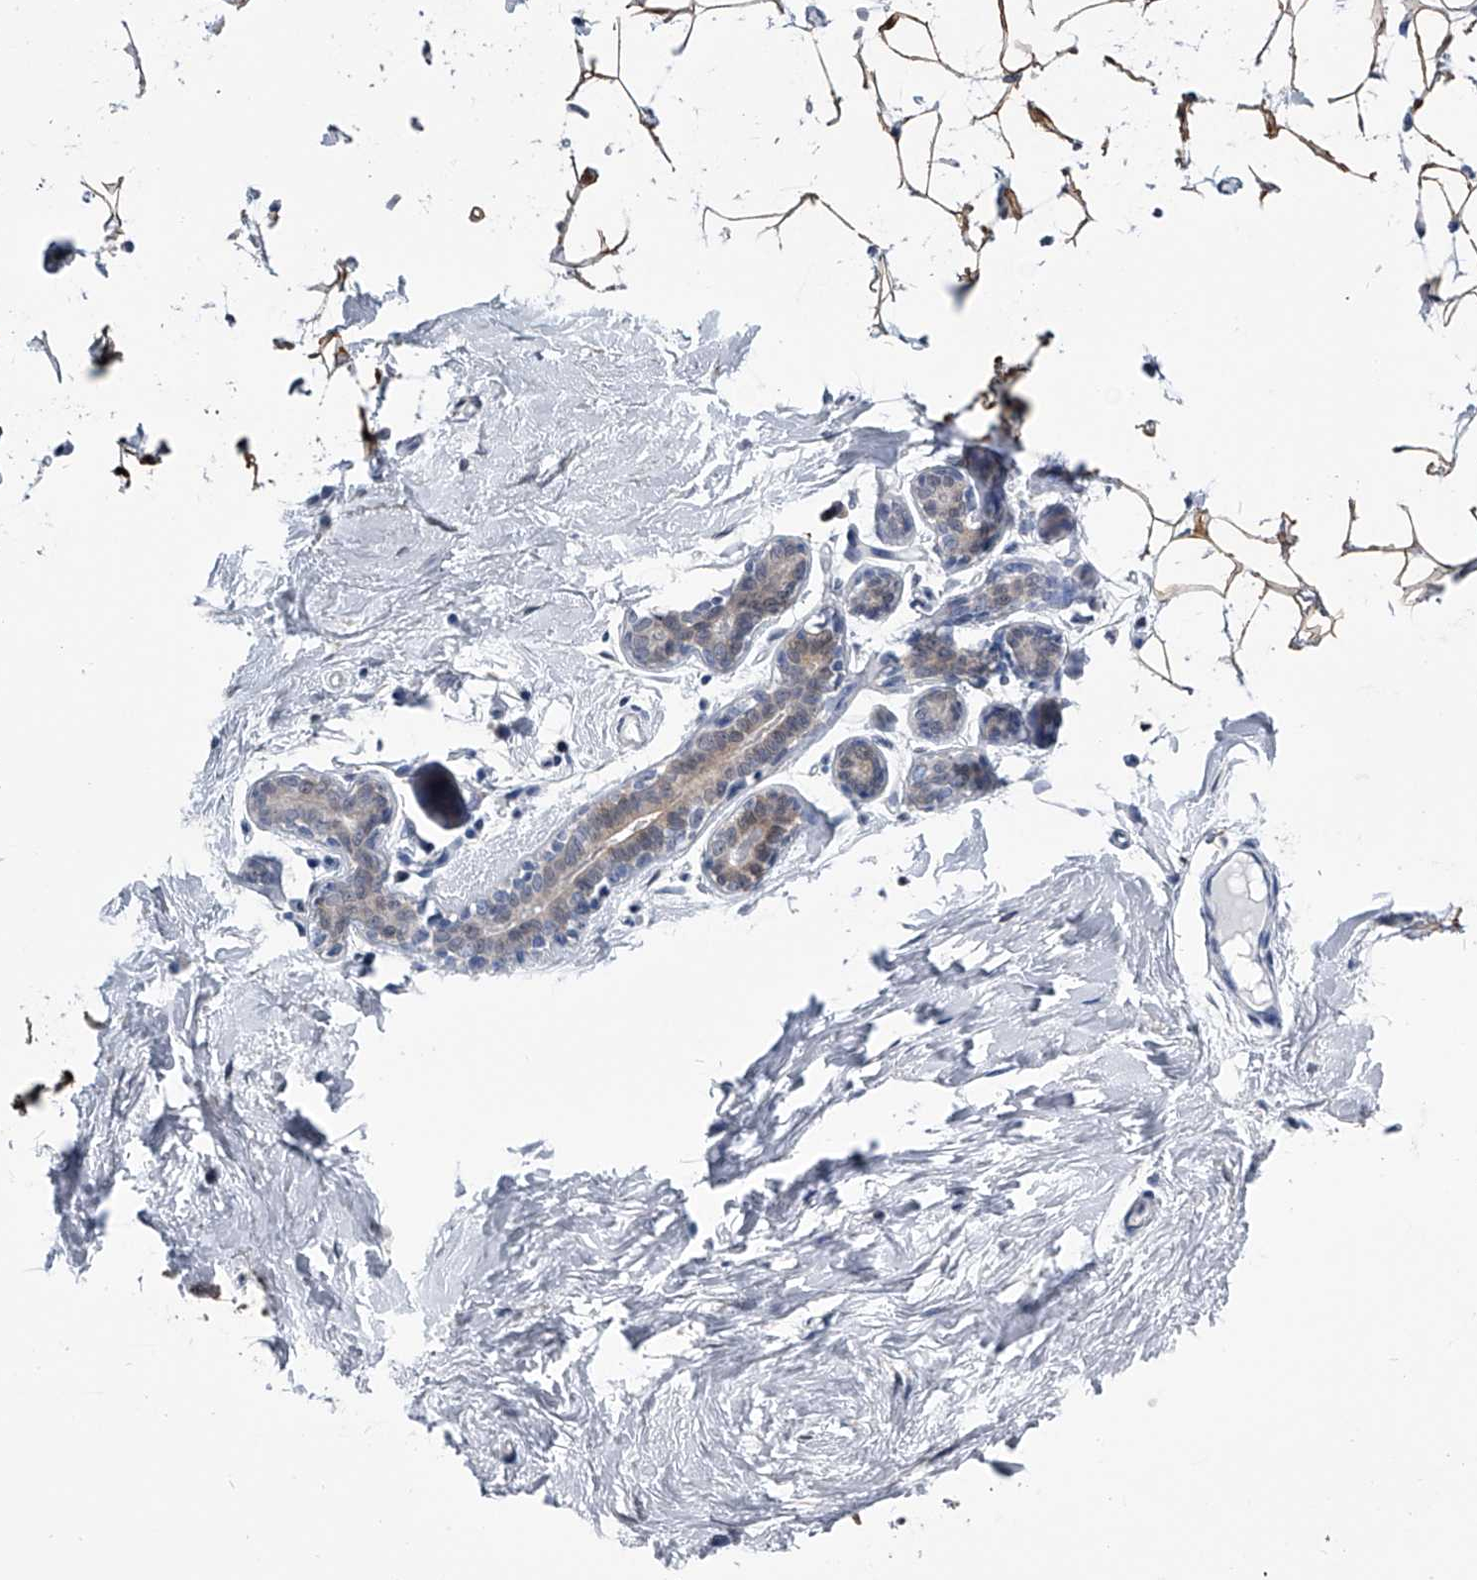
{"staining": {"intensity": "moderate", "quantity": ">75%", "location": "cytoplasmic/membranous"}, "tissue": "adipose tissue", "cell_type": "Adipocytes", "image_type": "normal", "snomed": [{"axis": "morphology", "description": "Normal tissue, NOS"}, {"axis": "topography", "description": "Breast"}], "caption": "Protein staining by immunohistochemistry reveals moderate cytoplasmic/membranous expression in approximately >75% of adipocytes in unremarkable adipose tissue.", "gene": "PDXK", "patient": {"sex": "female", "age": 23}}